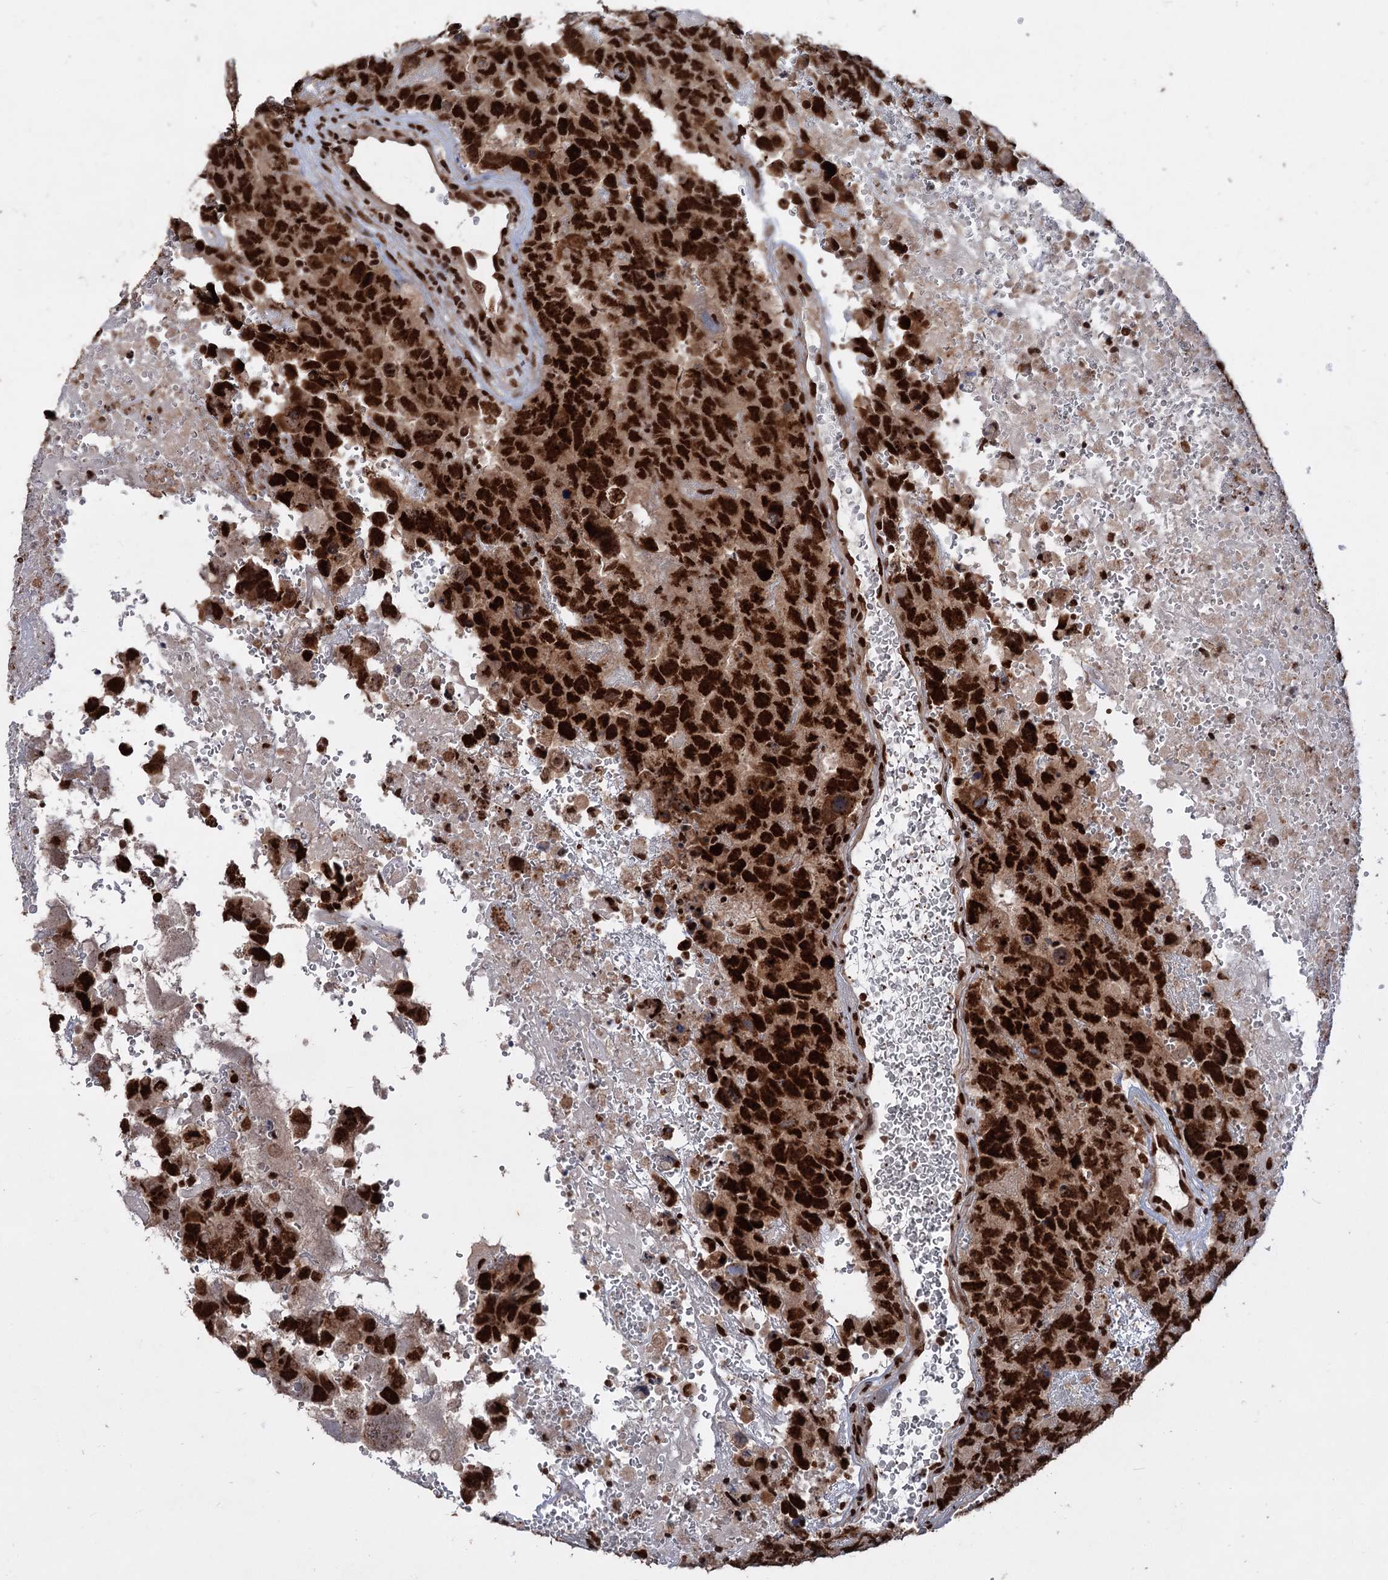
{"staining": {"intensity": "strong", "quantity": ">75%", "location": "nuclear"}, "tissue": "testis cancer", "cell_type": "Tumor cells", "image_type": "cancer", "snomed": [{"axis": "morphology", "description": "Carcinoma, Embryonal, NOS"}, {"axis": "topography", "description": "Testis"}], "caption": "Strong nuclear positivity for a protein is appreciated in approximately >75% of tumor cells of testis embryonal carcinoma using immunohistochemistry (IHC).", "gene": "MAML1", "patient": {"sex": "male", "age": 45}}